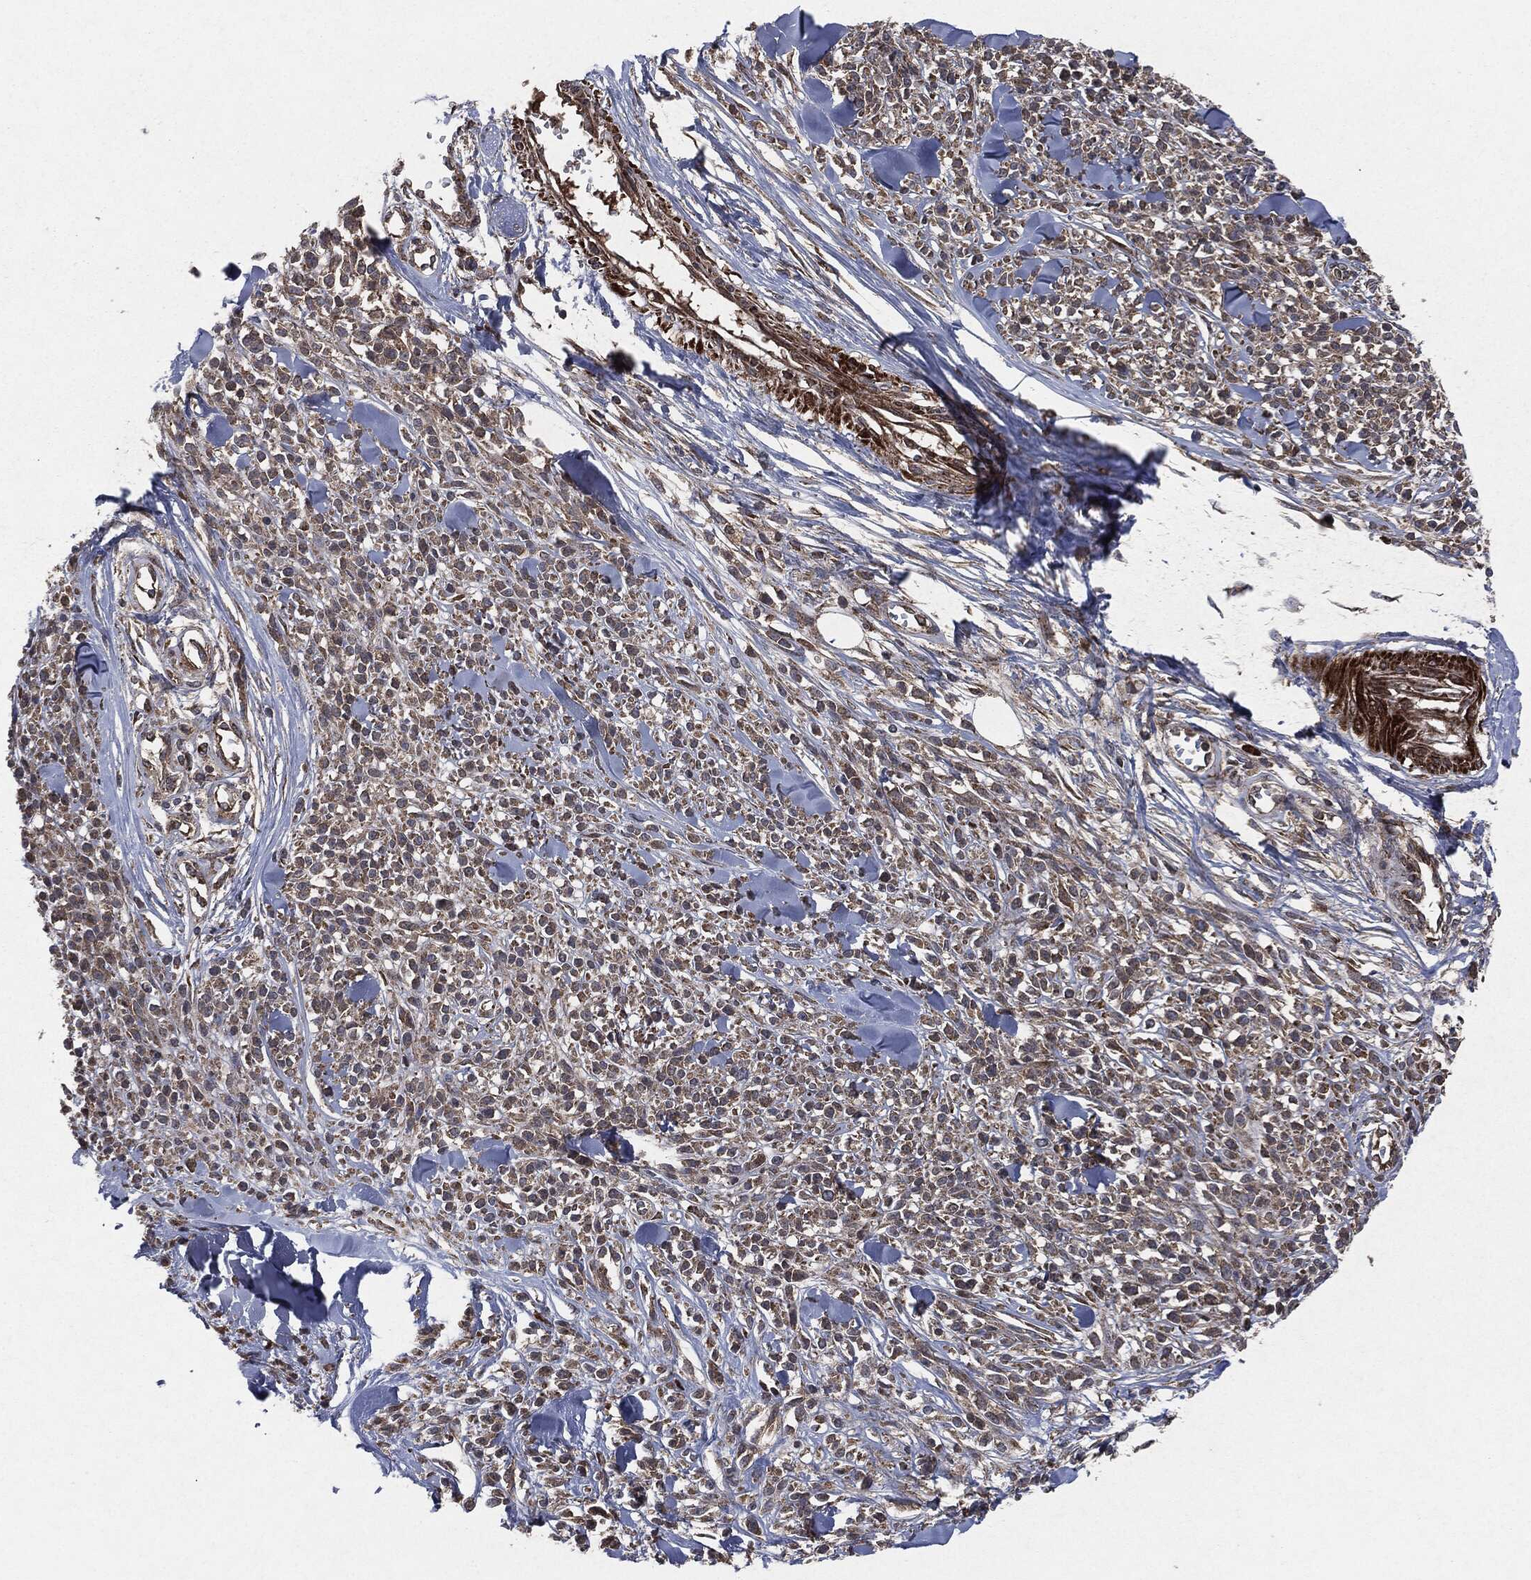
{"staining": {"intensity": "moderate", "quantity": "<25%", "location": "cytoplasmic/membranous"}, "tissue": "melanoma", "cell_type": "Tumor cells", "image_type": "cancer", "snomed": [{"axis": "morphology", "description": "Malignant melanoma, NOS"}, {"axis": "topography", "description": "Skin"}, {"axis": "topography", "description": "Skin of trunk"}], "caption": "Immunohistochemistry of melanoma demonstrates low levels of moderate cytoplasmic/membranous staining in about <25% of tumor cells. The staining is performed using DAB brown chromogen to label protein expression. The nuclei are counter-stained blue using hematoxylin.", "gene": "RAF1", "patient": {"sex": "male", "age": 74}}